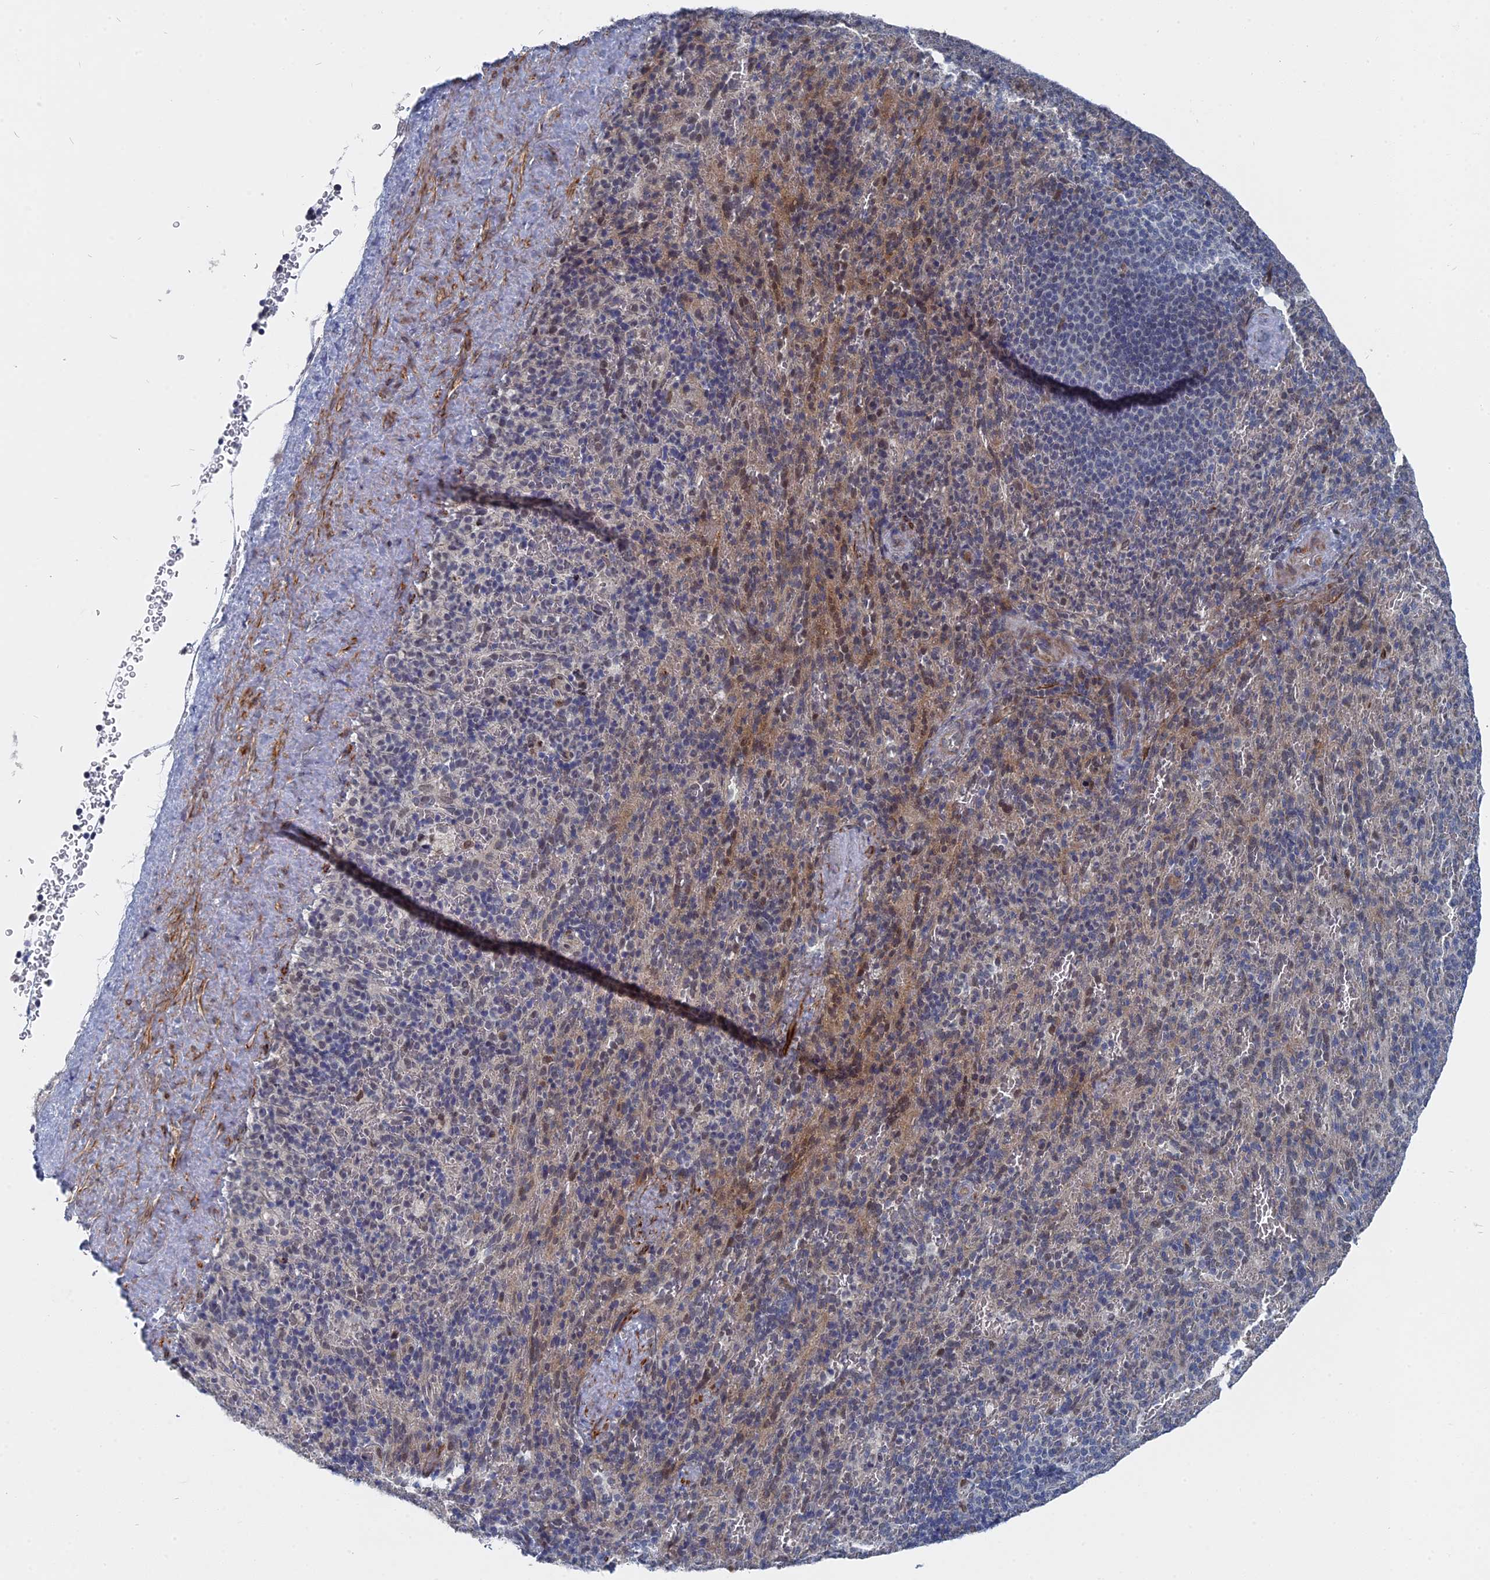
{"staining": {"intensity": "weak", "quantity": "<25%", "location": "nuclear"}, "tissue": "spleen", "cell_type": "Cells in red pulp", "image_type": "normal", "snomed": [{"axis": "morphology", "description": "Normal tissue, NOS"}, {"axis": "topography", "description": "Spleen"}], "caption": "Immunohistochemistry (IHC) image of unremarkable spleen: human spleen stained with DAB shows no significant protein positivity in cells in red pulp.", "gene": "MTRF1", "patient": {"sex": "female", "age": 21}}